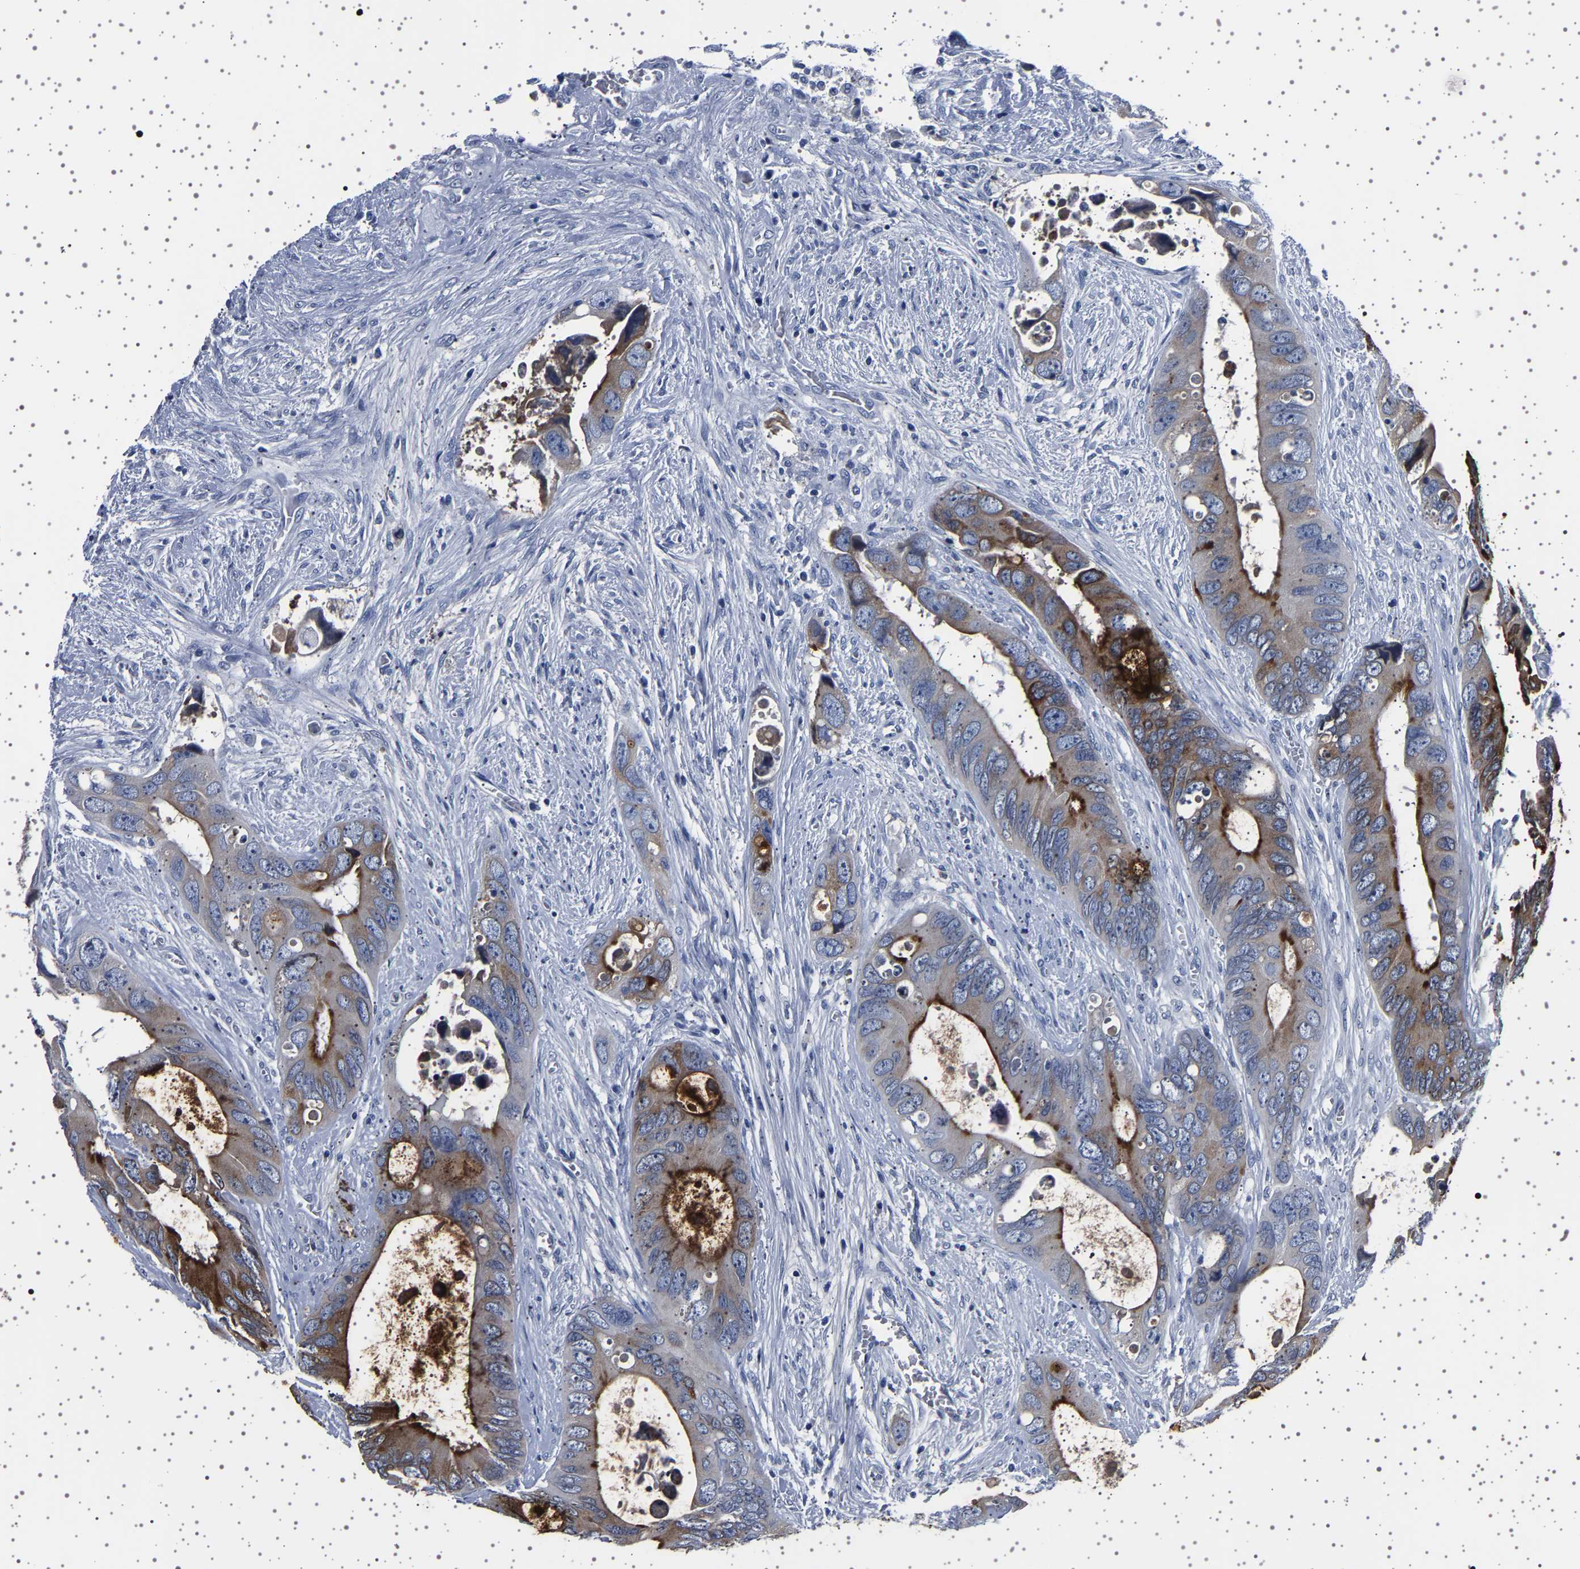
{"staining": {"intensity": "strong", "quantity": "<25%", "location": "cytoplasmic/membranous"}, "tissue": "colorectal cancer", "cell_type": "Tumor cells", "image_type": "cancer", "snomed": [{"axis": "morphology", "description": "Adenocarcinoma, NOS"}, {"axis": "topography", "description": "Rectum"}], "caption": "Protein expression analysis of human adenocarcinoma (colorectal) reveals strong cytoplasmic/membranous expression in approximately <25% of tumor cells. (IHC, brightfield microscopy, high magnification).", "gene": "TFF3", "patient": {"sex": "male", "age": 70}}